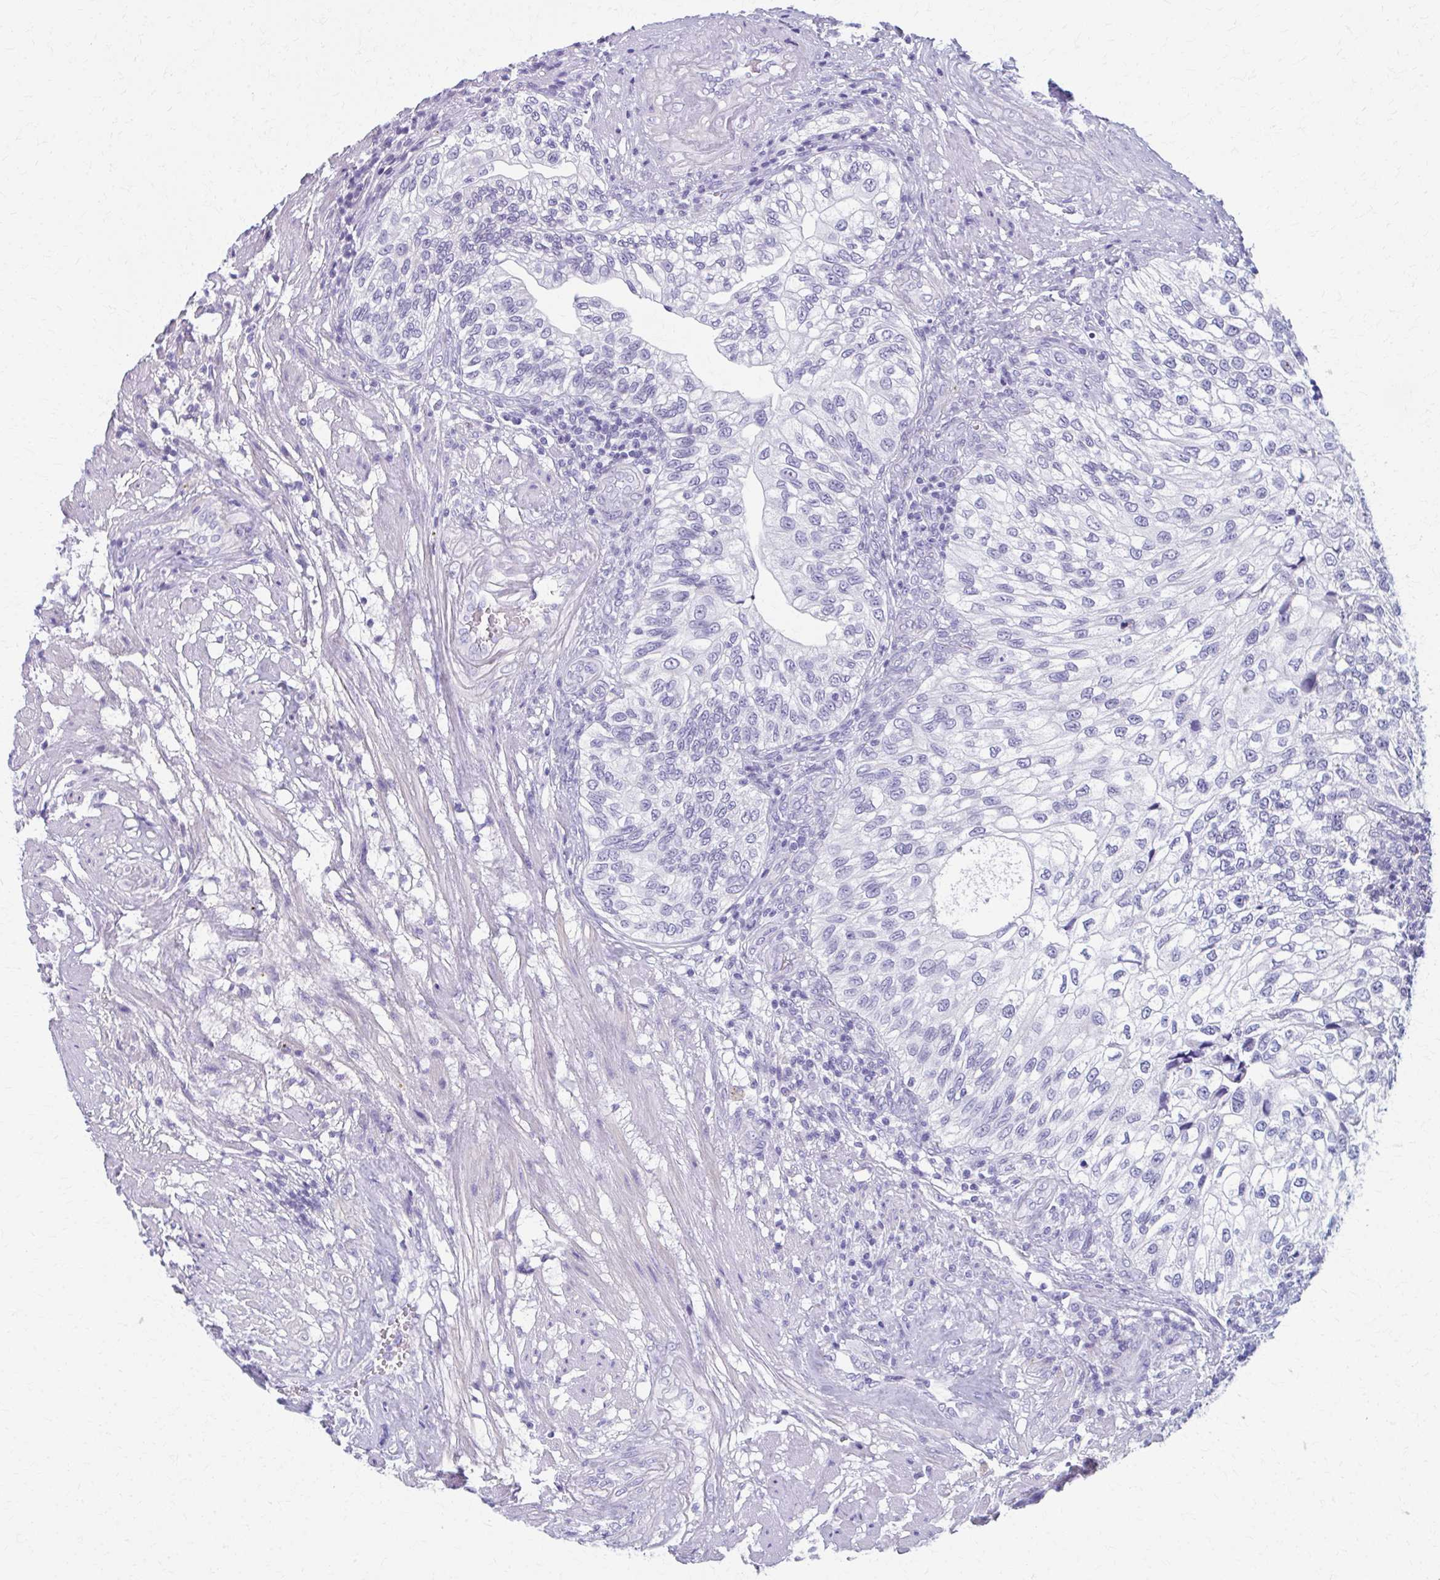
{"staining": {"intensity": "negative", "quantity": "none", "location": "none"}, "tissue": "urothelial cancer", "cell_type": "Tumor cells", "image_type": "cancer", "snomed": [{"axis": "morphology", "description": "Urothelial carcinoma, NOS"}, {"axis": "topography", "description": "Urinary bladder"}], "caption": "IHC photomicrograph of transitional cell carcinoma stained for a protein (brown), which displays no staining in tumor cells.", "gene": "MPLKIP", "patient": {"sex": "male", "age": 87}}